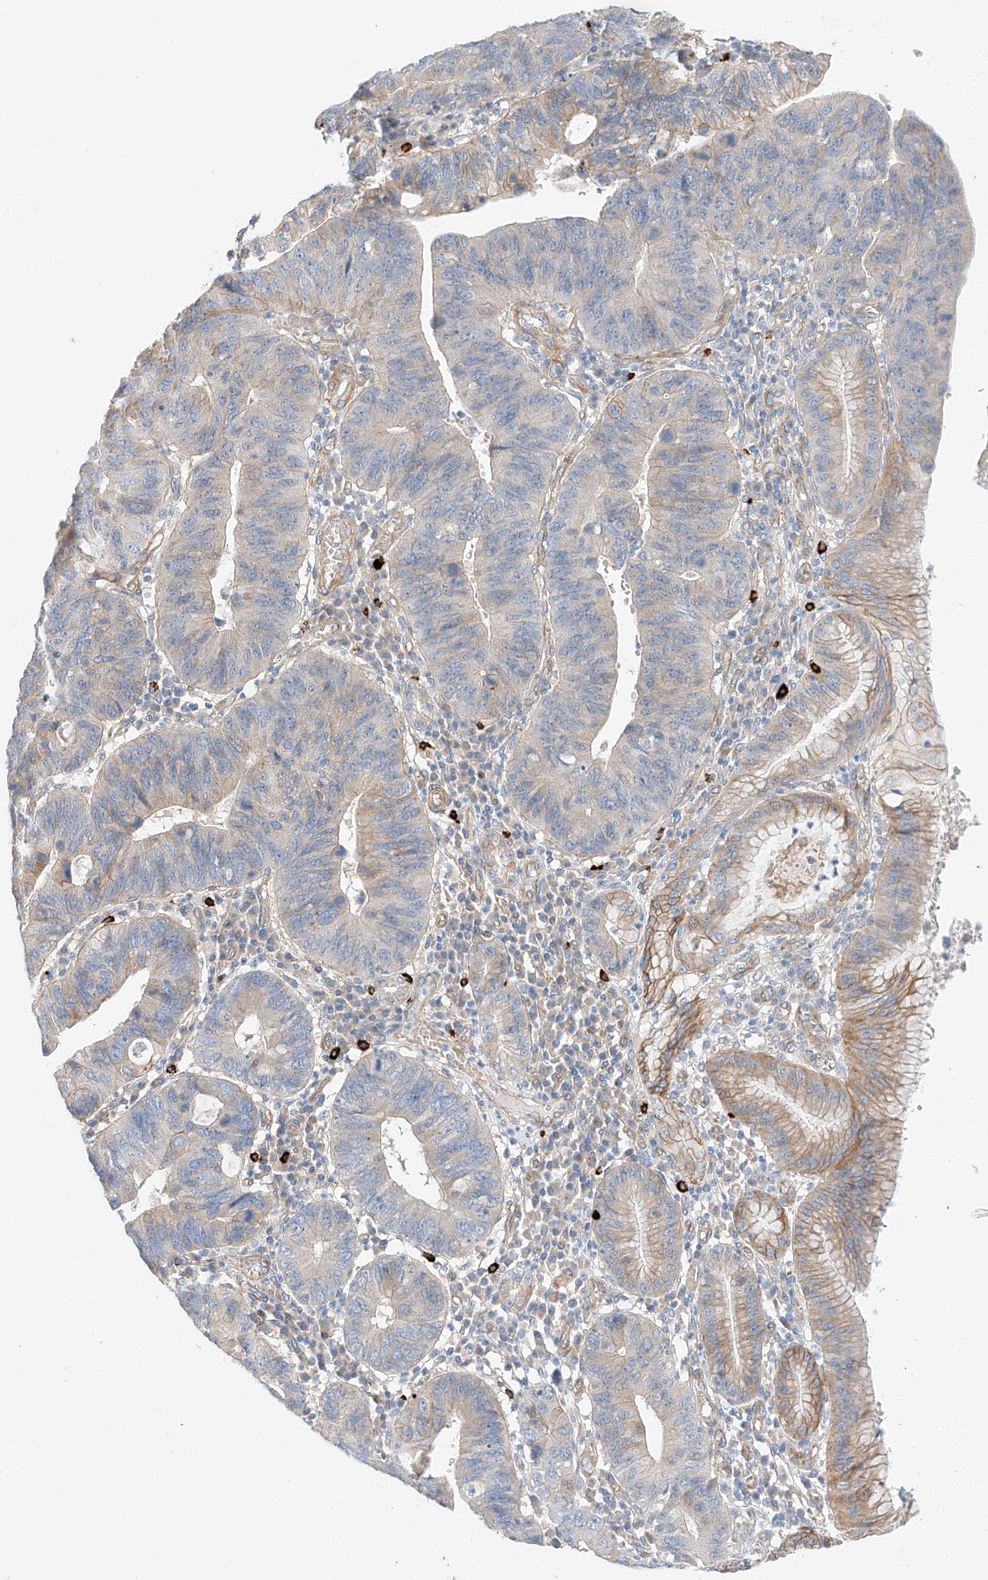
{"staining": {"intensity": "moderate", "quantity": "<25%", "location": "cytoplasmic/membranous"}, "tissue": "stomach cancer", "cell_type": "Tumor cells", "image_type": "cancer", "snomed": [{"axis": "morphology", "description": "Adenocarcinoma, NOS"}, {"axis": "topography", "description": "Stomach"}], "caption": "DAB immunohistochemical staining of stomach cancer (adenocarcinoma) shows moderate cytoplasmic/membranous protein expression in approximately <25% of tumor cells.", "gene": "MINDY4", "patient": {"sex": "male", "age": 59}}